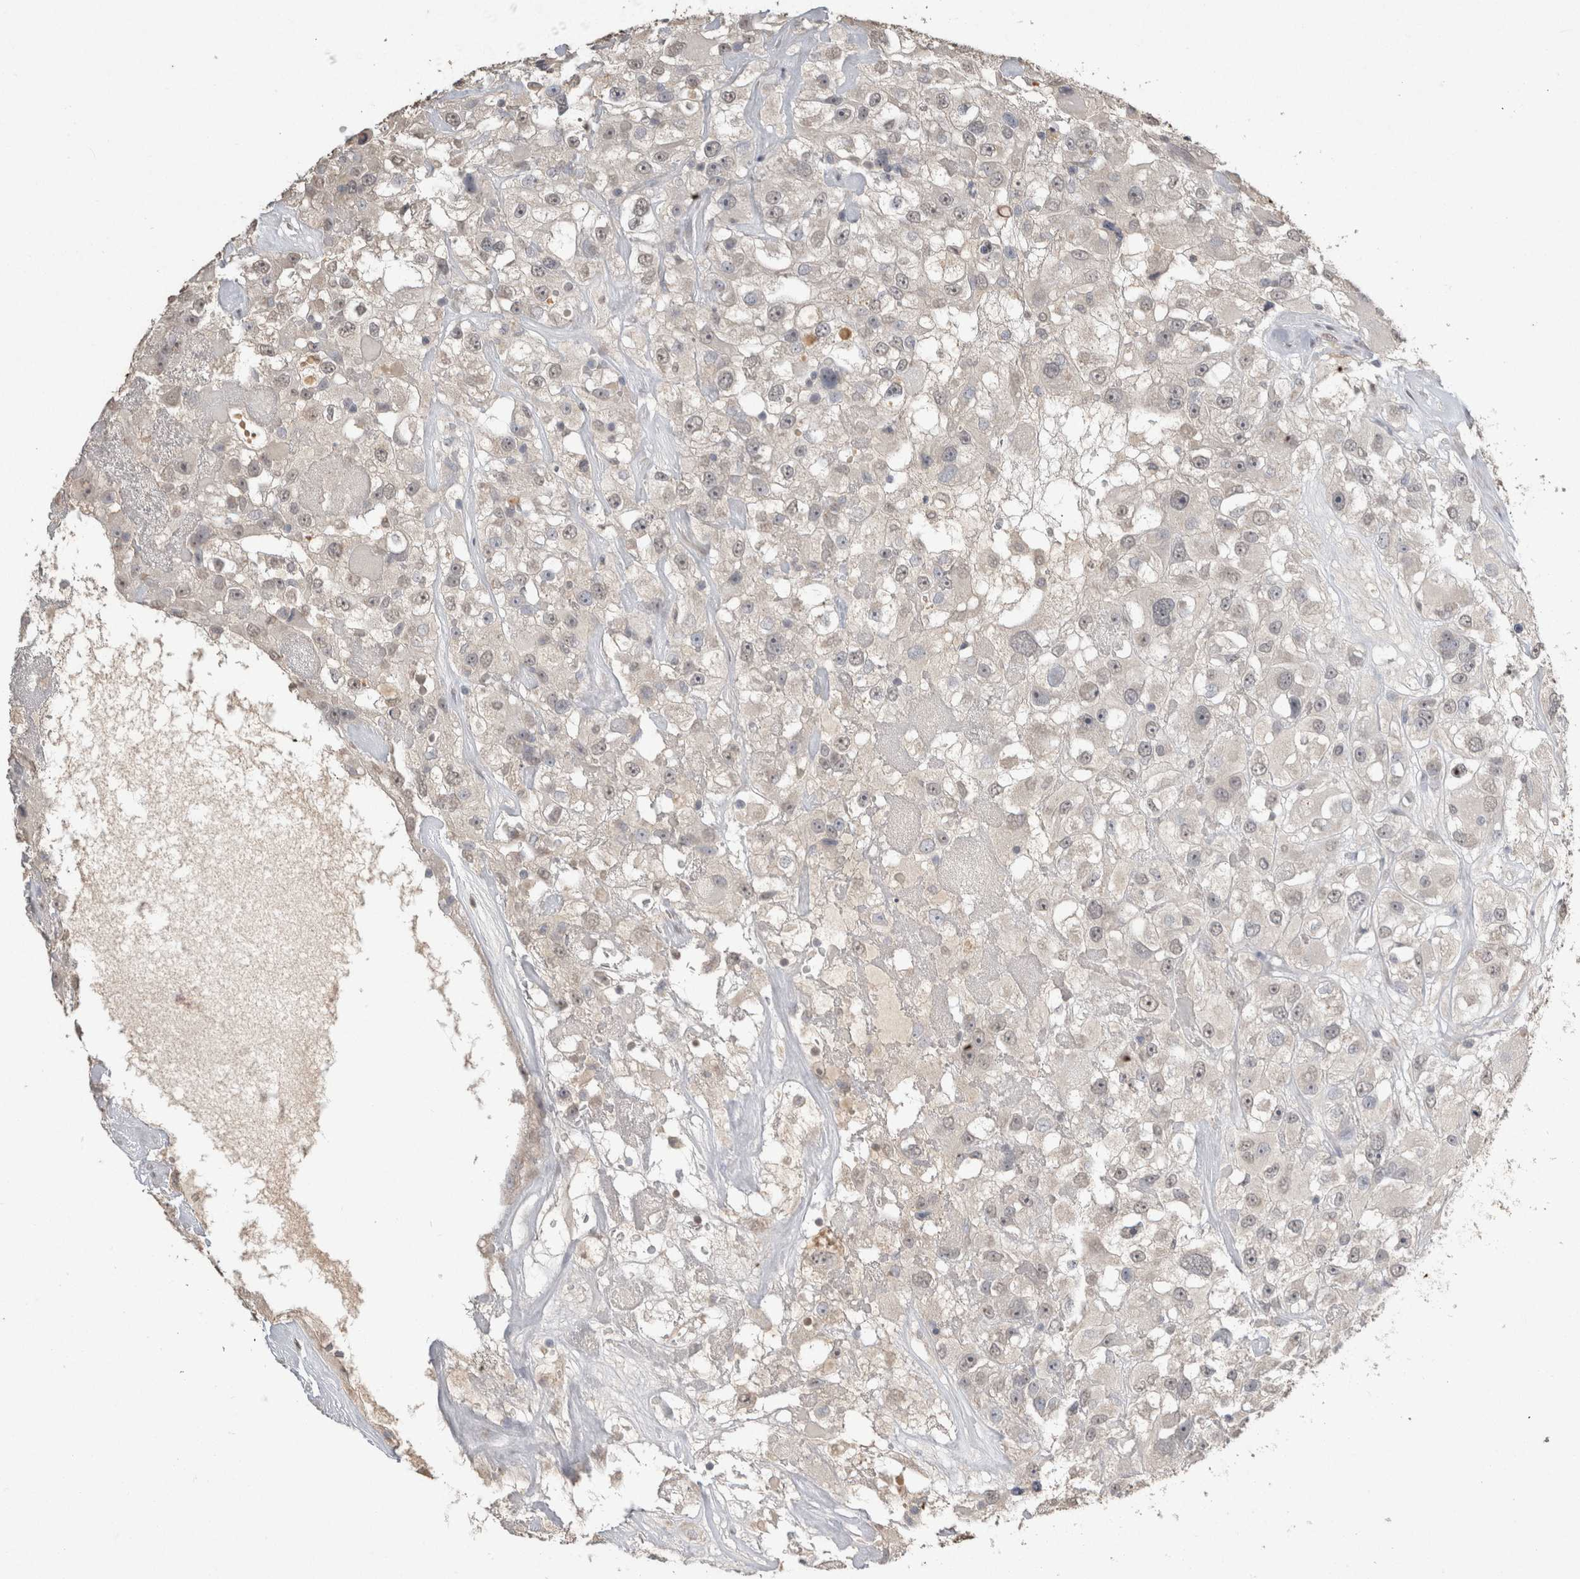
{"staining": {"intensity": "negative", "quantity": "none", "location": "none"}, "tissue": "renal cancer", "cell_type": "Tumor cells", "image_type": "cancer", "snomed": [{"axis": "morphology", "description": "Adenocarcinoma, NOS"}, {"axis": "topography", "description": "Kidney"}], "caption": "A high-resolution micrograph shows IHC staining of adenocarcinoma (renal), which exhibits no significant expression in tumor cells. (DAB immunohistochemistry, high magnification).", "gene": "NAALADL2", "patient": {"sex": "female", "age": 52}}